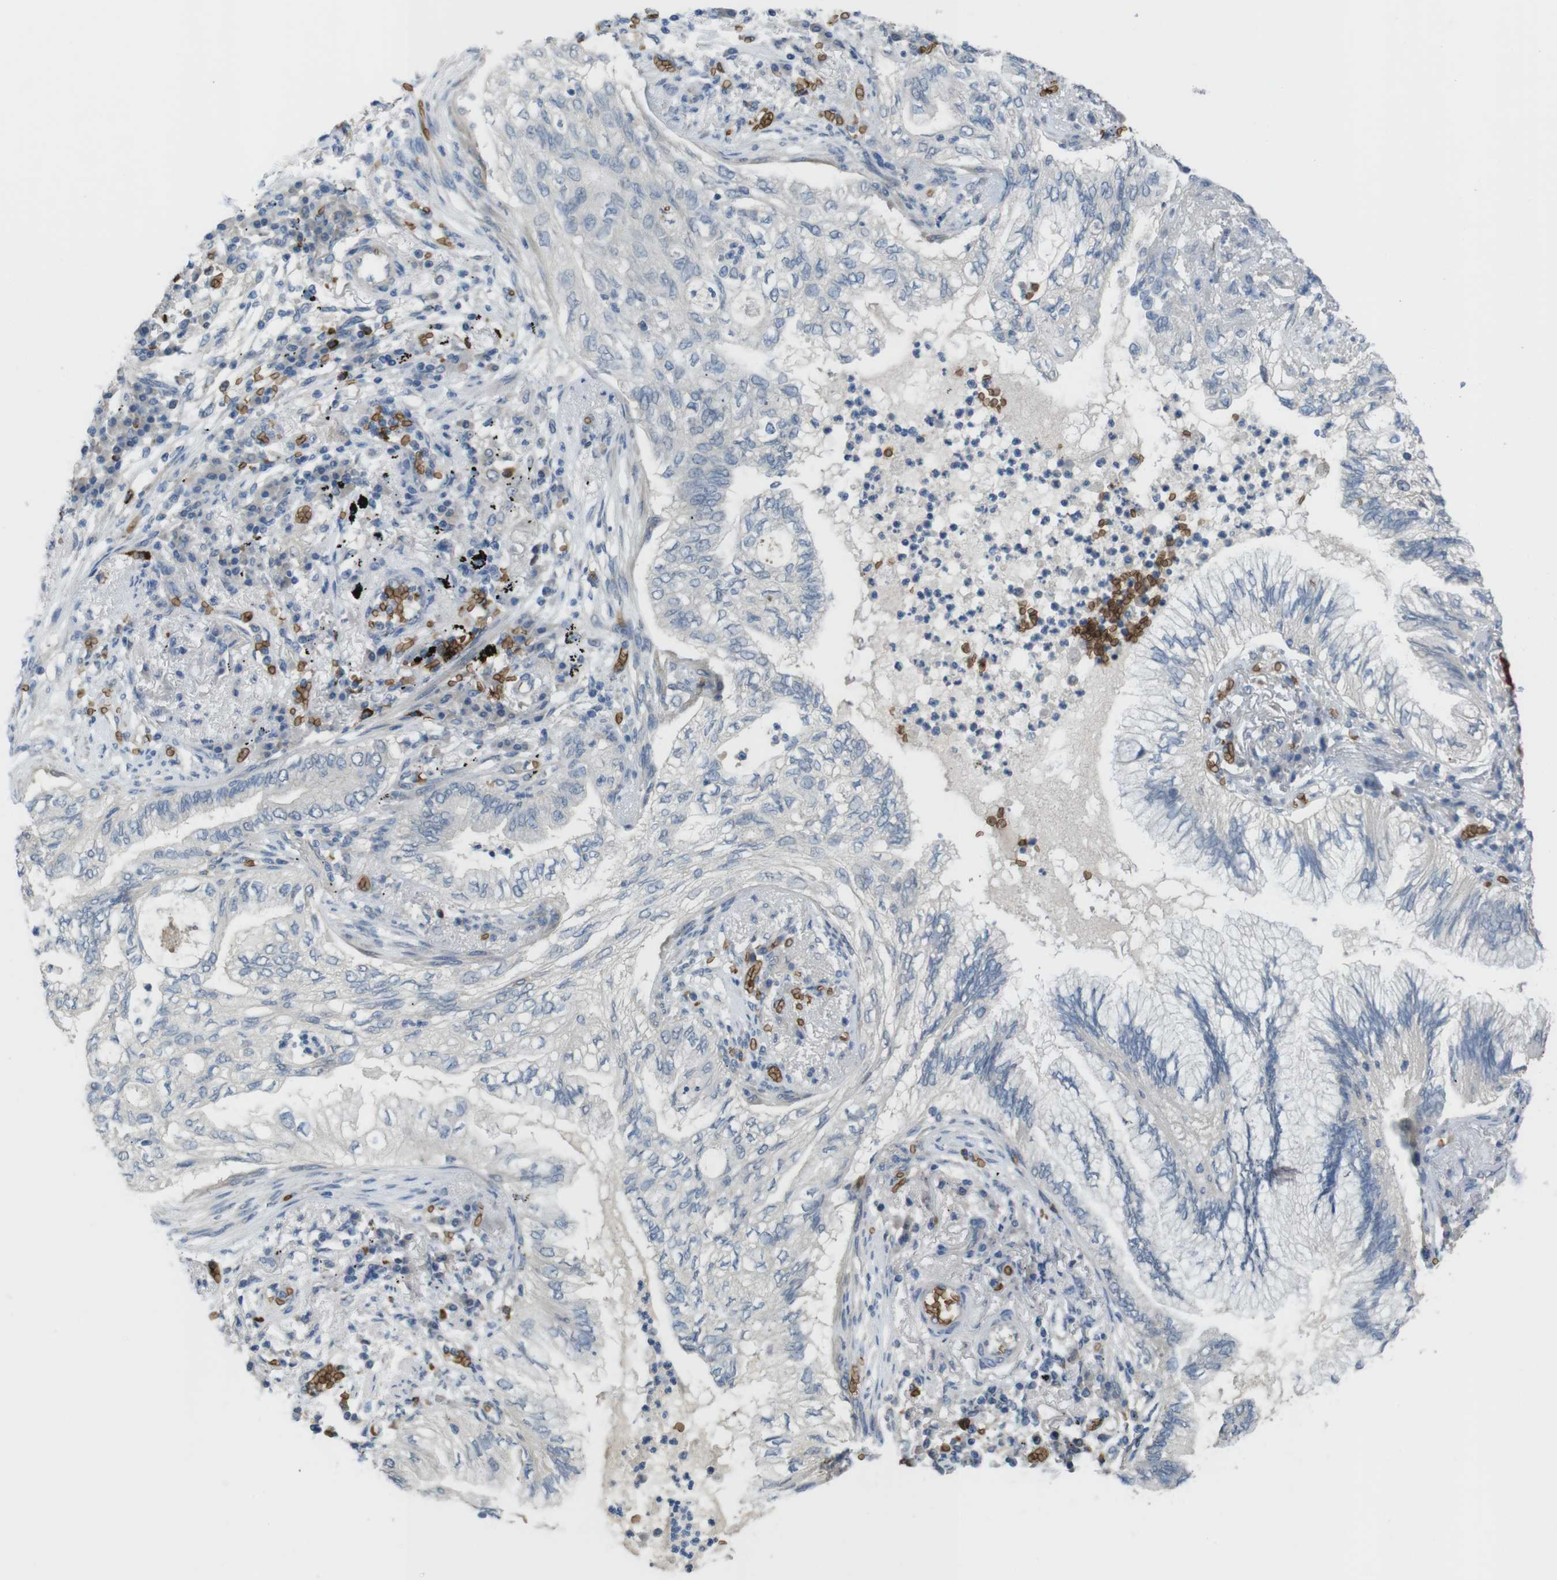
{"staining": {"intensity": "negative", "quantity": "none", "location": "none"}, "tissue": "lung cancer", "cell_type": "Tumor cells", "image_type": "cancer", "snomed": [{"axis": "morphology", "description": "Normal tissue, NOS"}, {"axis": "morphology", "description": "Adenocarcinoma, NOS"}, {"axis": "topography", "description": "Bronchus"}, {"axis": "topography", "description": "Lung"}], "caption": "IHC of lung cancer (adenocarcinoma) exhibits no positivity in tumor cells.", "gene": "GYPA", "patient": {"sex": "female", "age": 70}}